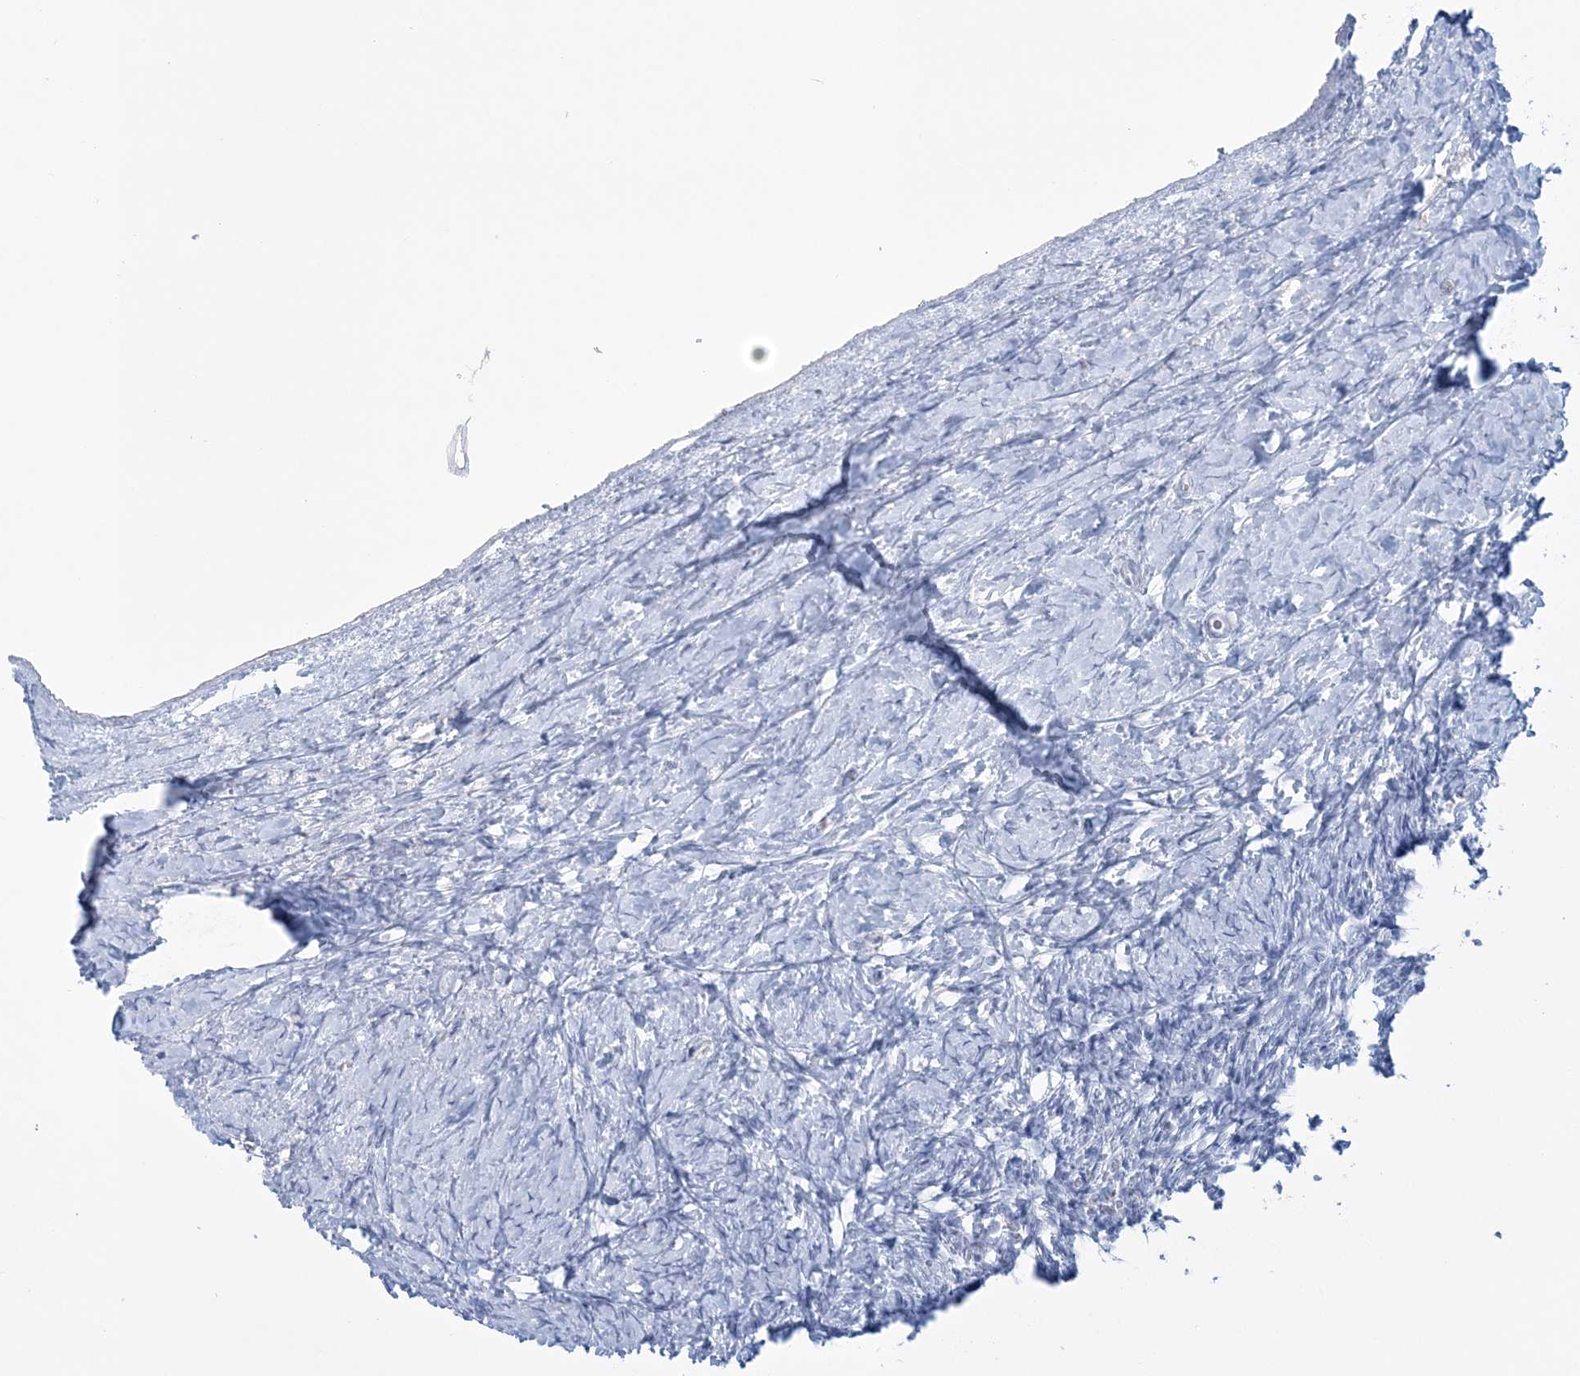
{"staining": {"intensity": "negative", "quantity": "none", "location": "none"}, "tissue": "ovary", "cell_type": "Follicle cells", "image_type": "normal", "snomed": [{"axis": "morphology", "description": "Normal tissue, NOS"}, {"axis": "morphology", "description": "Developmental malformation"}, {"axis": "topography", "description": "Ovary"}], "caption": "A high-resolution photomicrograph shows IHC staining of unremarkable ovary, which displays no significant expression in follicle cells.", "gene": "ADGB", "patient": {"sex": "female", "age": 39}}